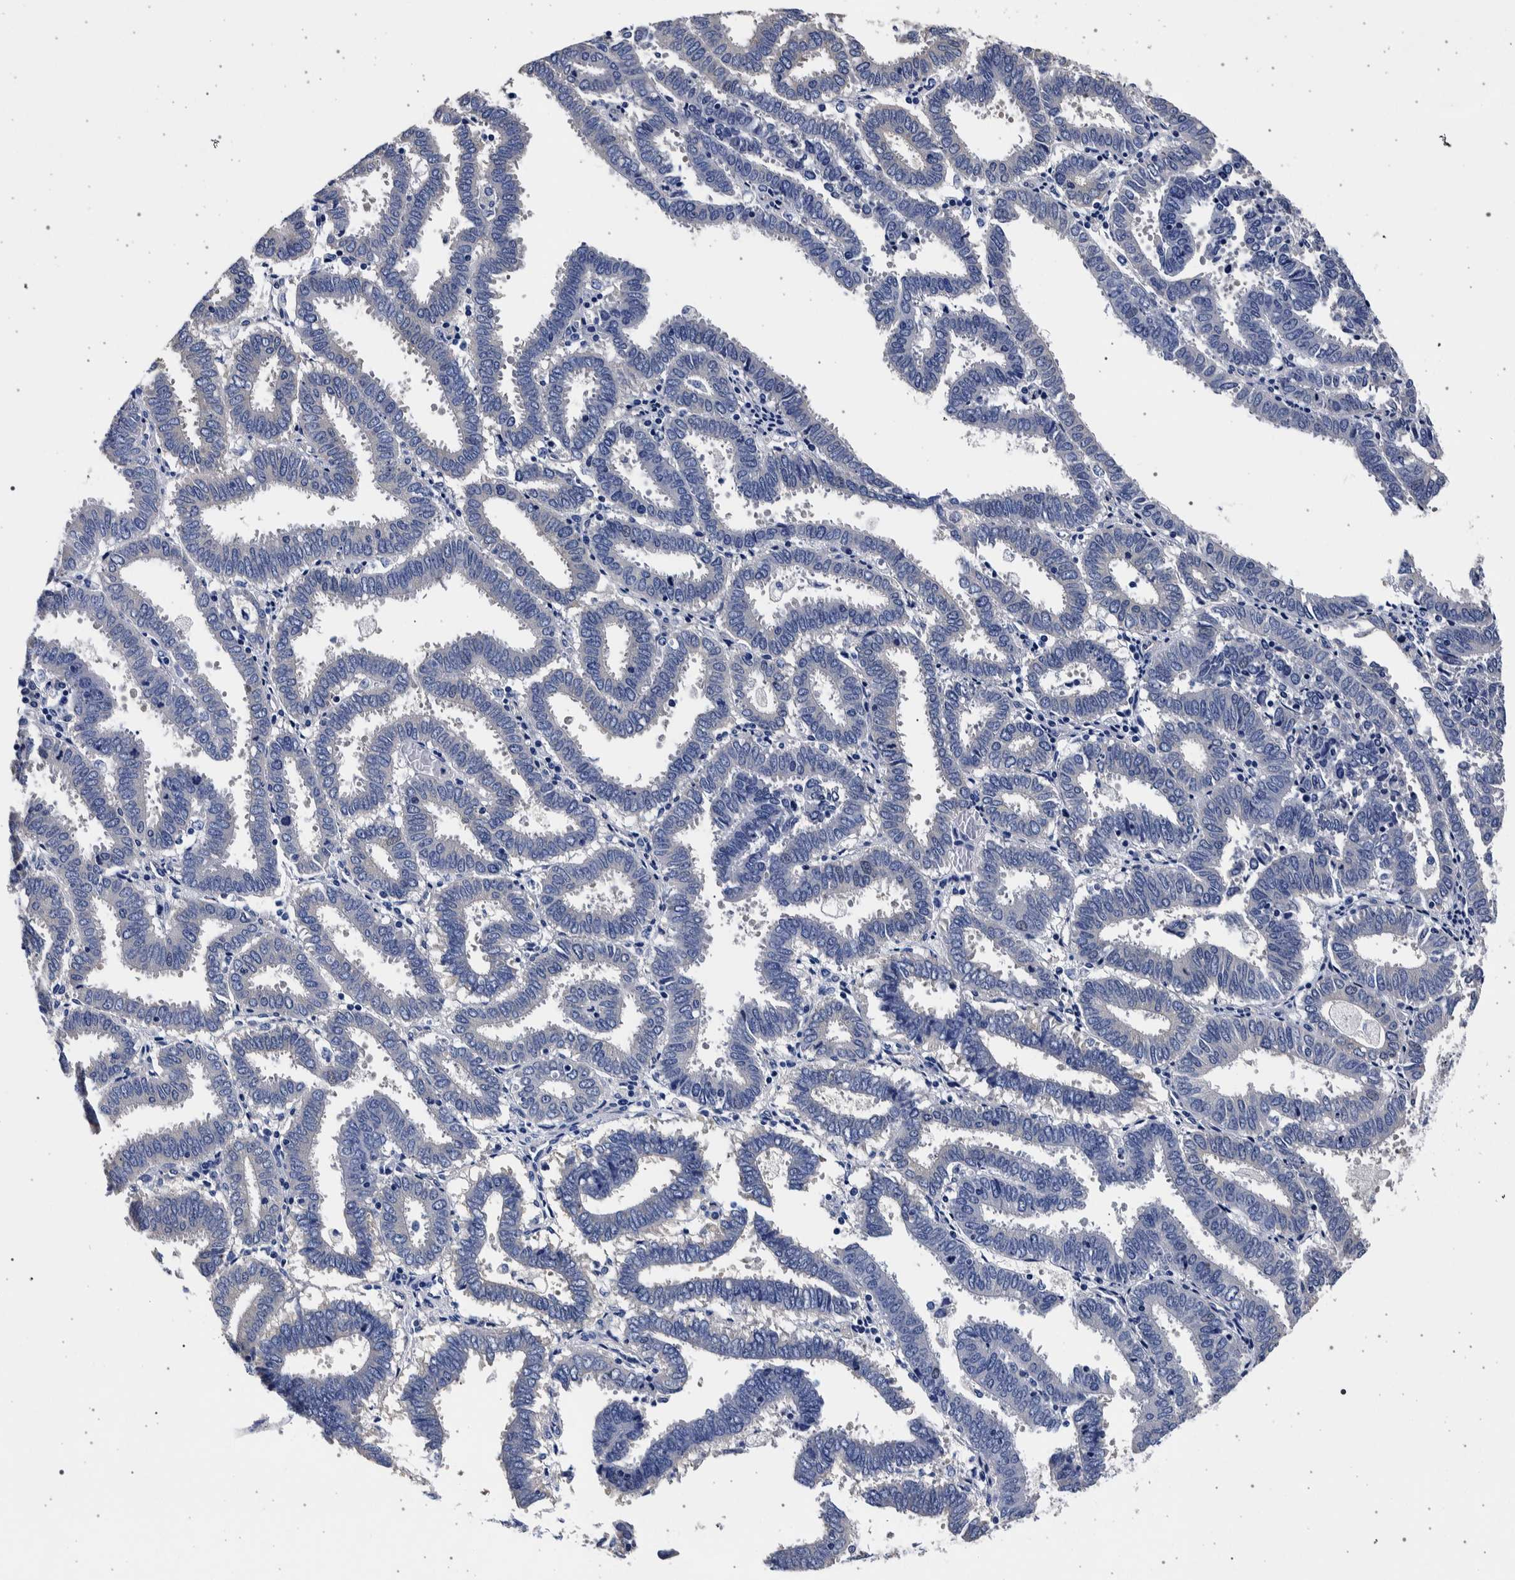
{"staining": {"intensity": "negative", "quantity": "none", "location": "none"}, "tissue": "endometrial cancer", "cell_type": "Tumor cells", "image_type": "cancer", "snomed": [{"axis": "morphology", "description": "Adenocarcinoma, NOS"}, {"axis": "topography", "description": "Uterus"}], "caption": "High power microscopy micrograph of an IHC micrograph of endometrial cancer (adenocarcinoma), revealing no significant positivity in tumor cells.", "gene": "NIBAN2", "patient": {"sex": "female", "age": 83}}